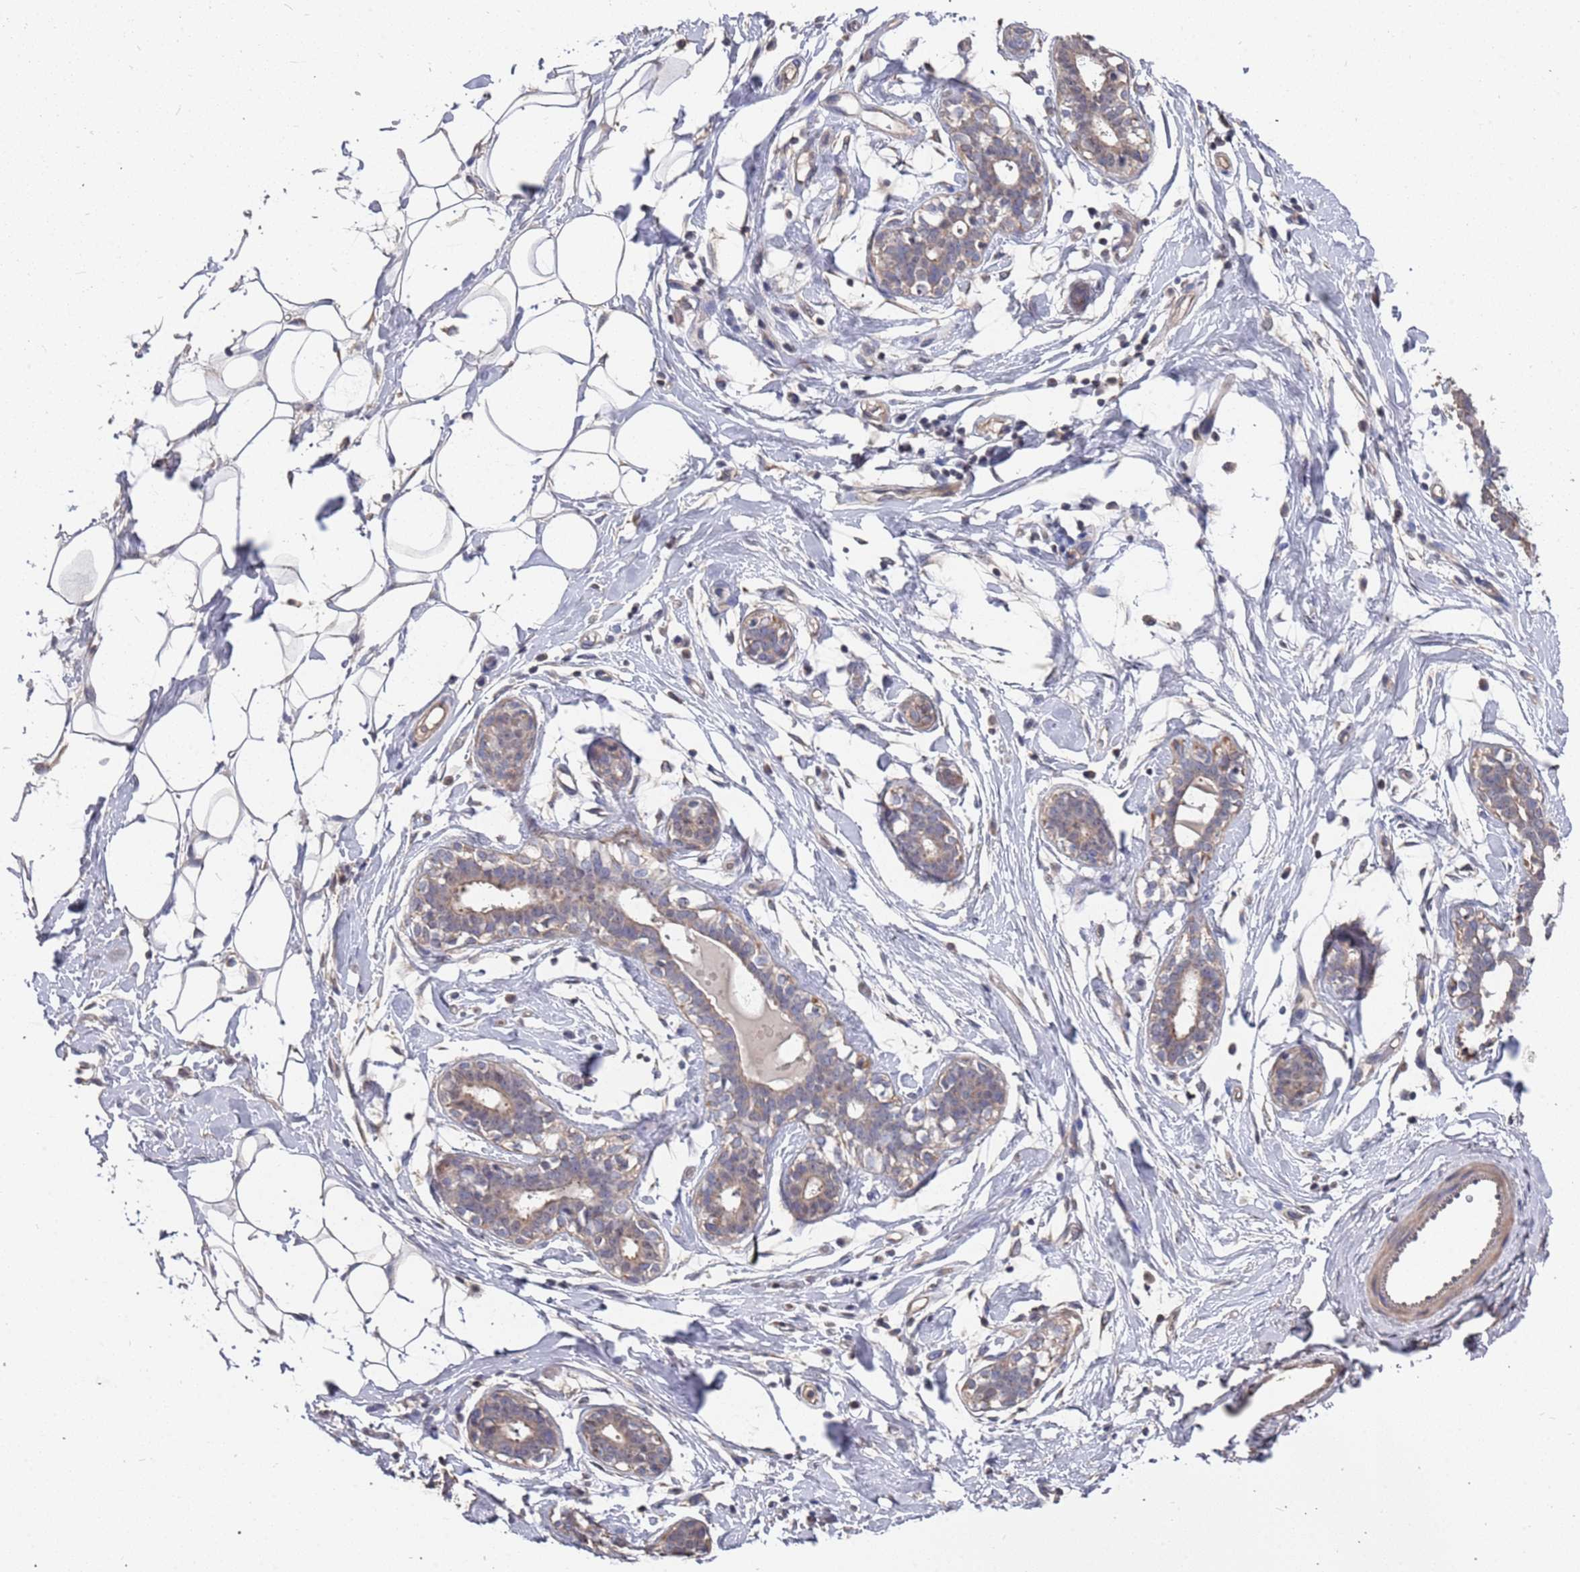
{"staining": {"intensity": "negative", "quantity": "none", "location": "none"}, "tissue": "adipose tissue", "cell_type": "Adipocytes", "image_type": "normal", "snomed": [{"axis": "morphology", "description": "Normal tissue, NOS"}, {"axis": "topography", "description": "Breast"}], "caption": "This is an immunohistochemistry image of normal adipose tissue. There is no positivity in adipocytes.", "gene": "TCEANC2", "patient": {"sex": "female", "age": 26}}